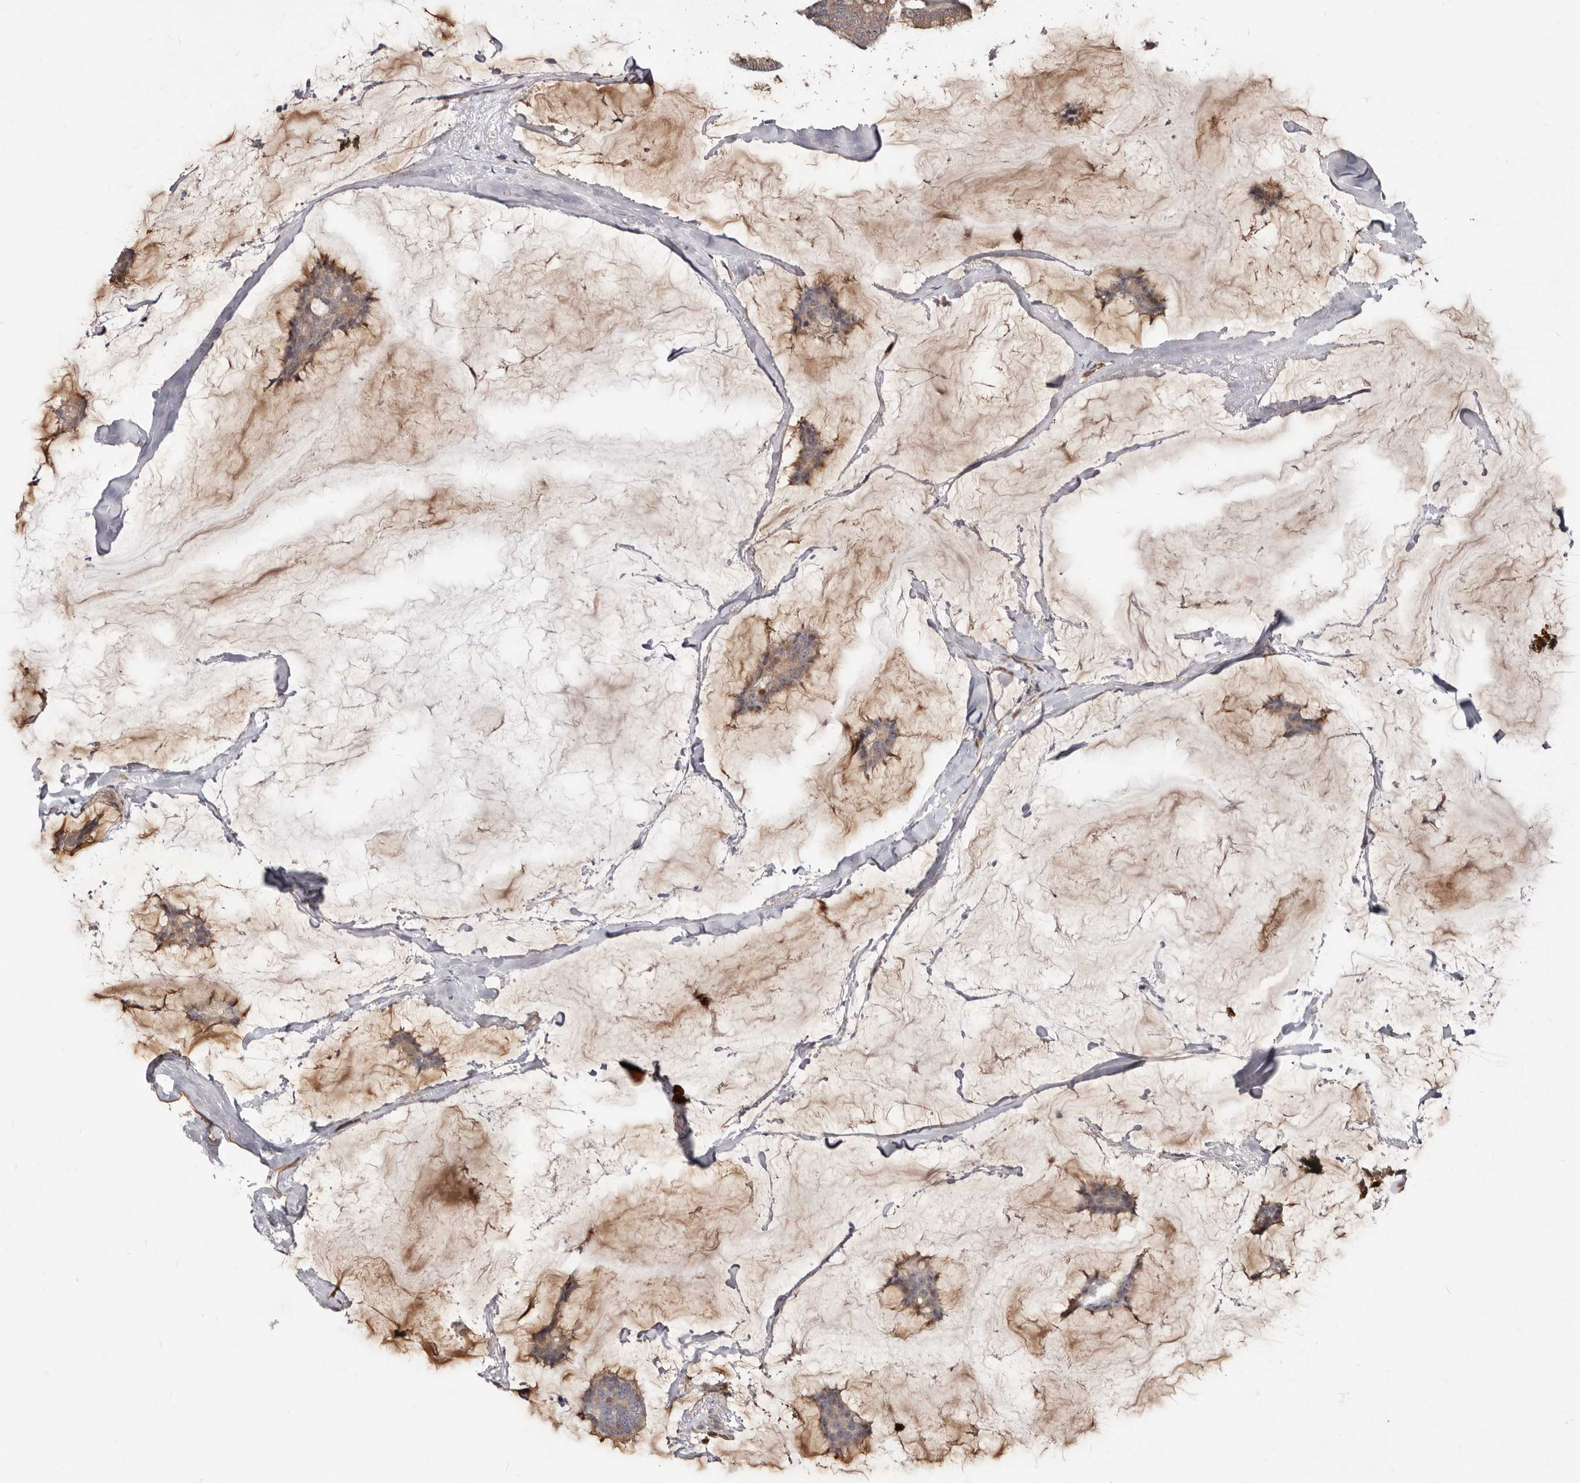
{"staining": {"intensity": "weak", "quantity": "25%-75%", "location": "cytoplasmic/membranous,nuclear"}, "tissue": "breast cancer", "cell_type": "Tumor cells", "image_type": "cancer", "snomed": [{"axis": "morphology", "description": "Duct carcinoma"}, {"axis": "topography", "description": "Breast"}], "caption": "A histopathology image of human breast cancer stained for a protein demonstrates weak cytoplasmic/membranous and nuclear brown staining in tumor cells.", "gene": "GPATCH4", "patient": {"sex": "female", "age": 93}}